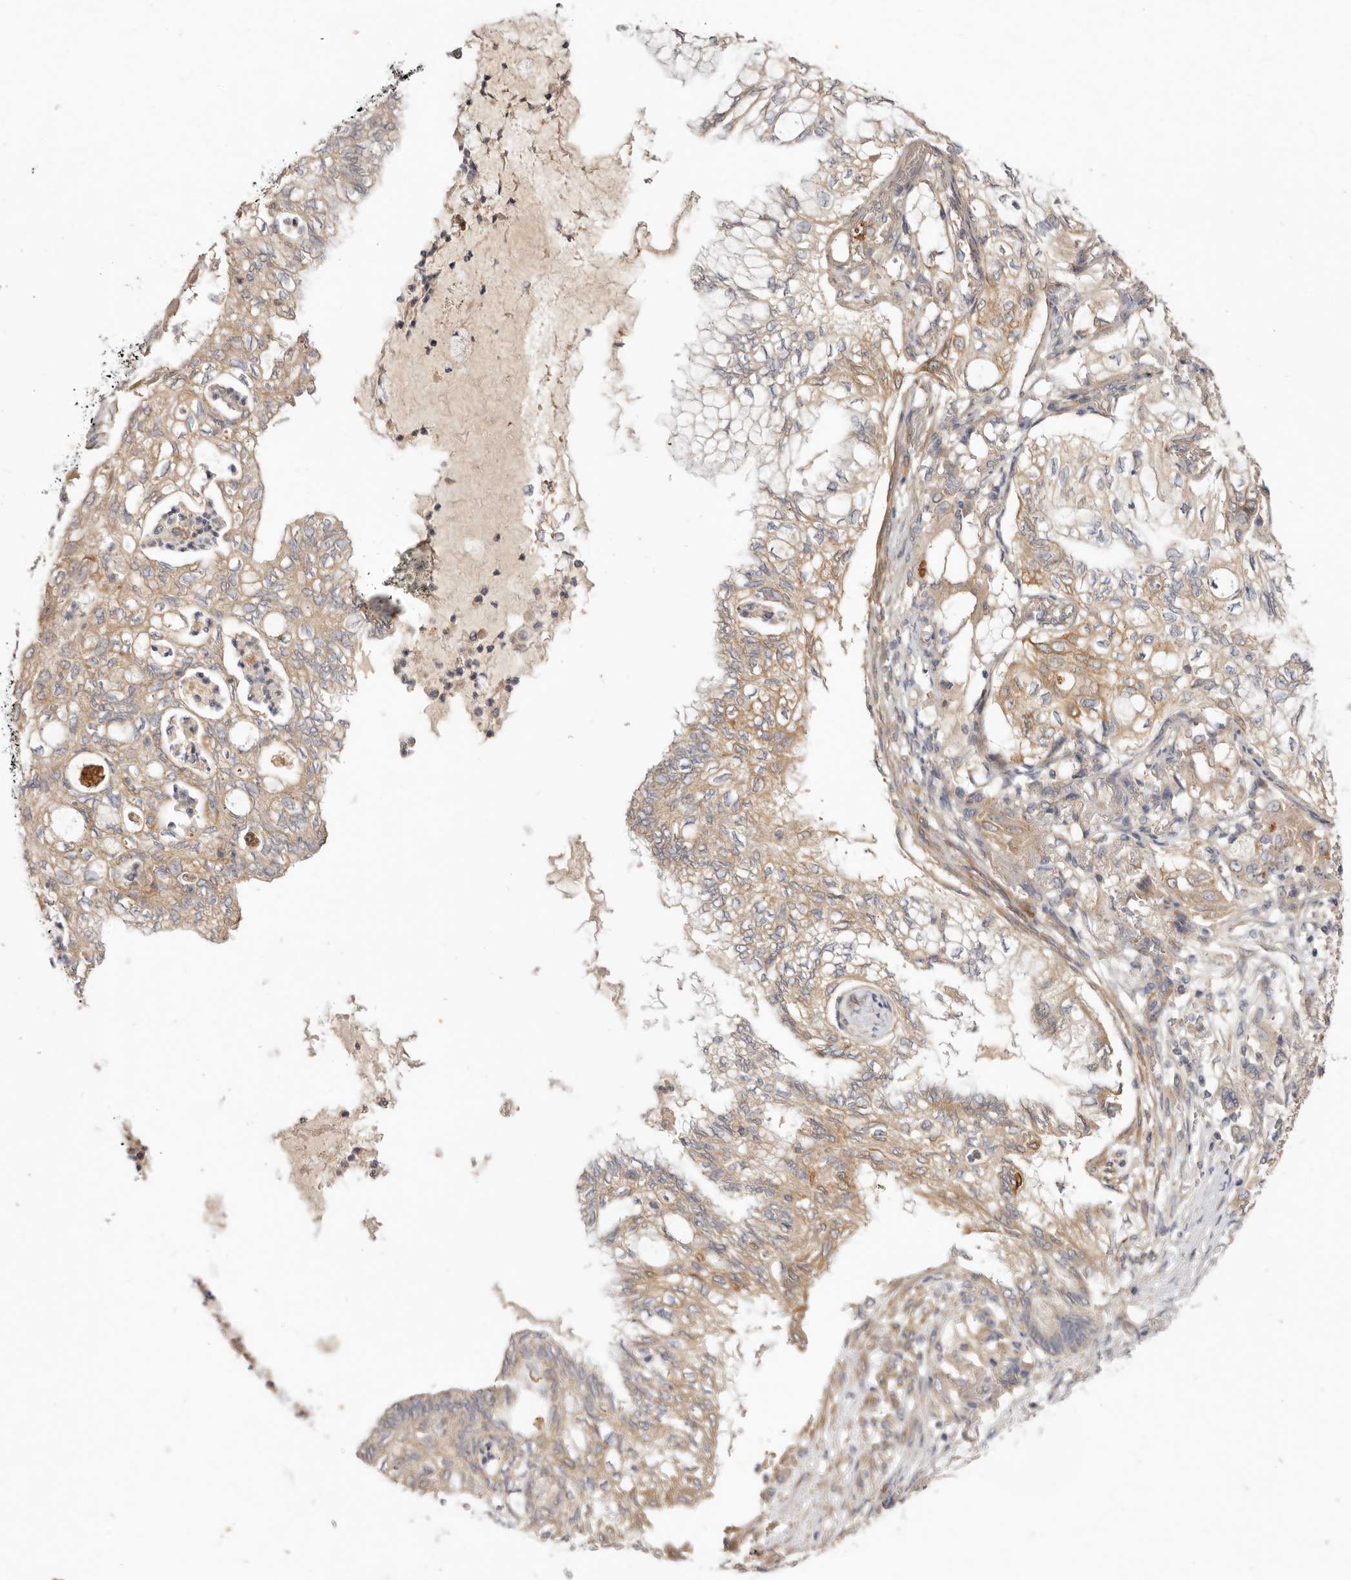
{"staining": {"intensity": "weak", "quantity": ">75%", "location": "cytoplasmic/membranous"}, "tissue": "lung cancer", "cell_type": "Tumor cells", "image_type": "cancer", "snomed": [{"axis": "morphology", "description": "Adenocarcinoma, NOS"}, {"axis": "topography", "description": "Lung"}], "caption": "About >75% of tumor cells in human lung cancer (adenocarcinoma) demonstrate weak cytoplasmic/membranous protein expression as visualized by brown immunohistochemical staining.", "gene": "ADAMTS9", "patient": {"sex": "female", "age": 70}}